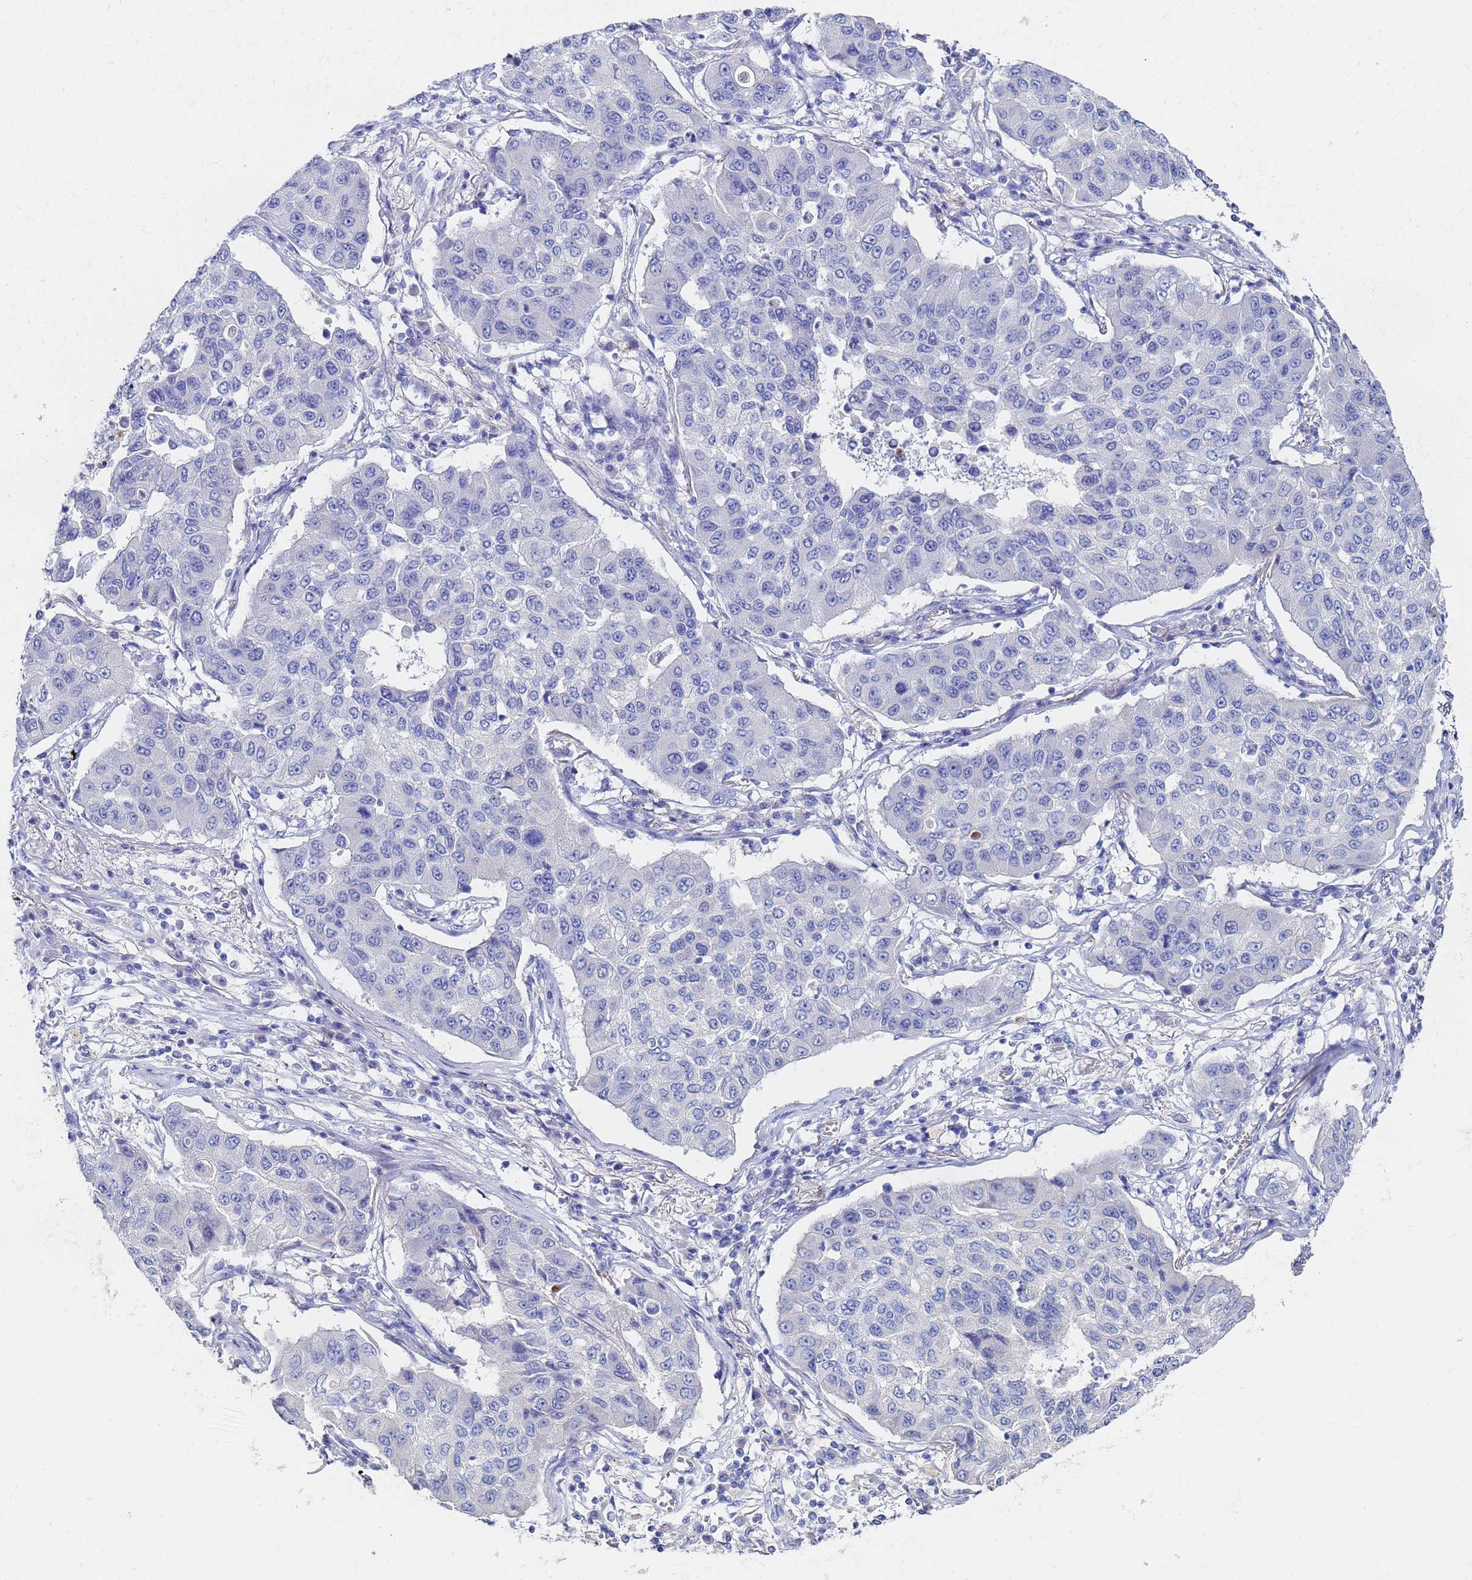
{"staining": {"intensity": "negative", "quantity": "none", "location": "none"}, "tissue": "lung cancer", "cell_type": "Tumor cells", "image_type": "cancer", "snomed": [{"axis": "morphology", "description": "Squamous cell carcinoma, NOS"}, {"axis": "topography", "description": "Lung"}], "caption": "Protein analysis of lung cancer (squamous cell carcinoma) shows no significant positivity in tumor cells.", "gene": "C2orf72", "patient": {"sex": "male", "age": 74}}